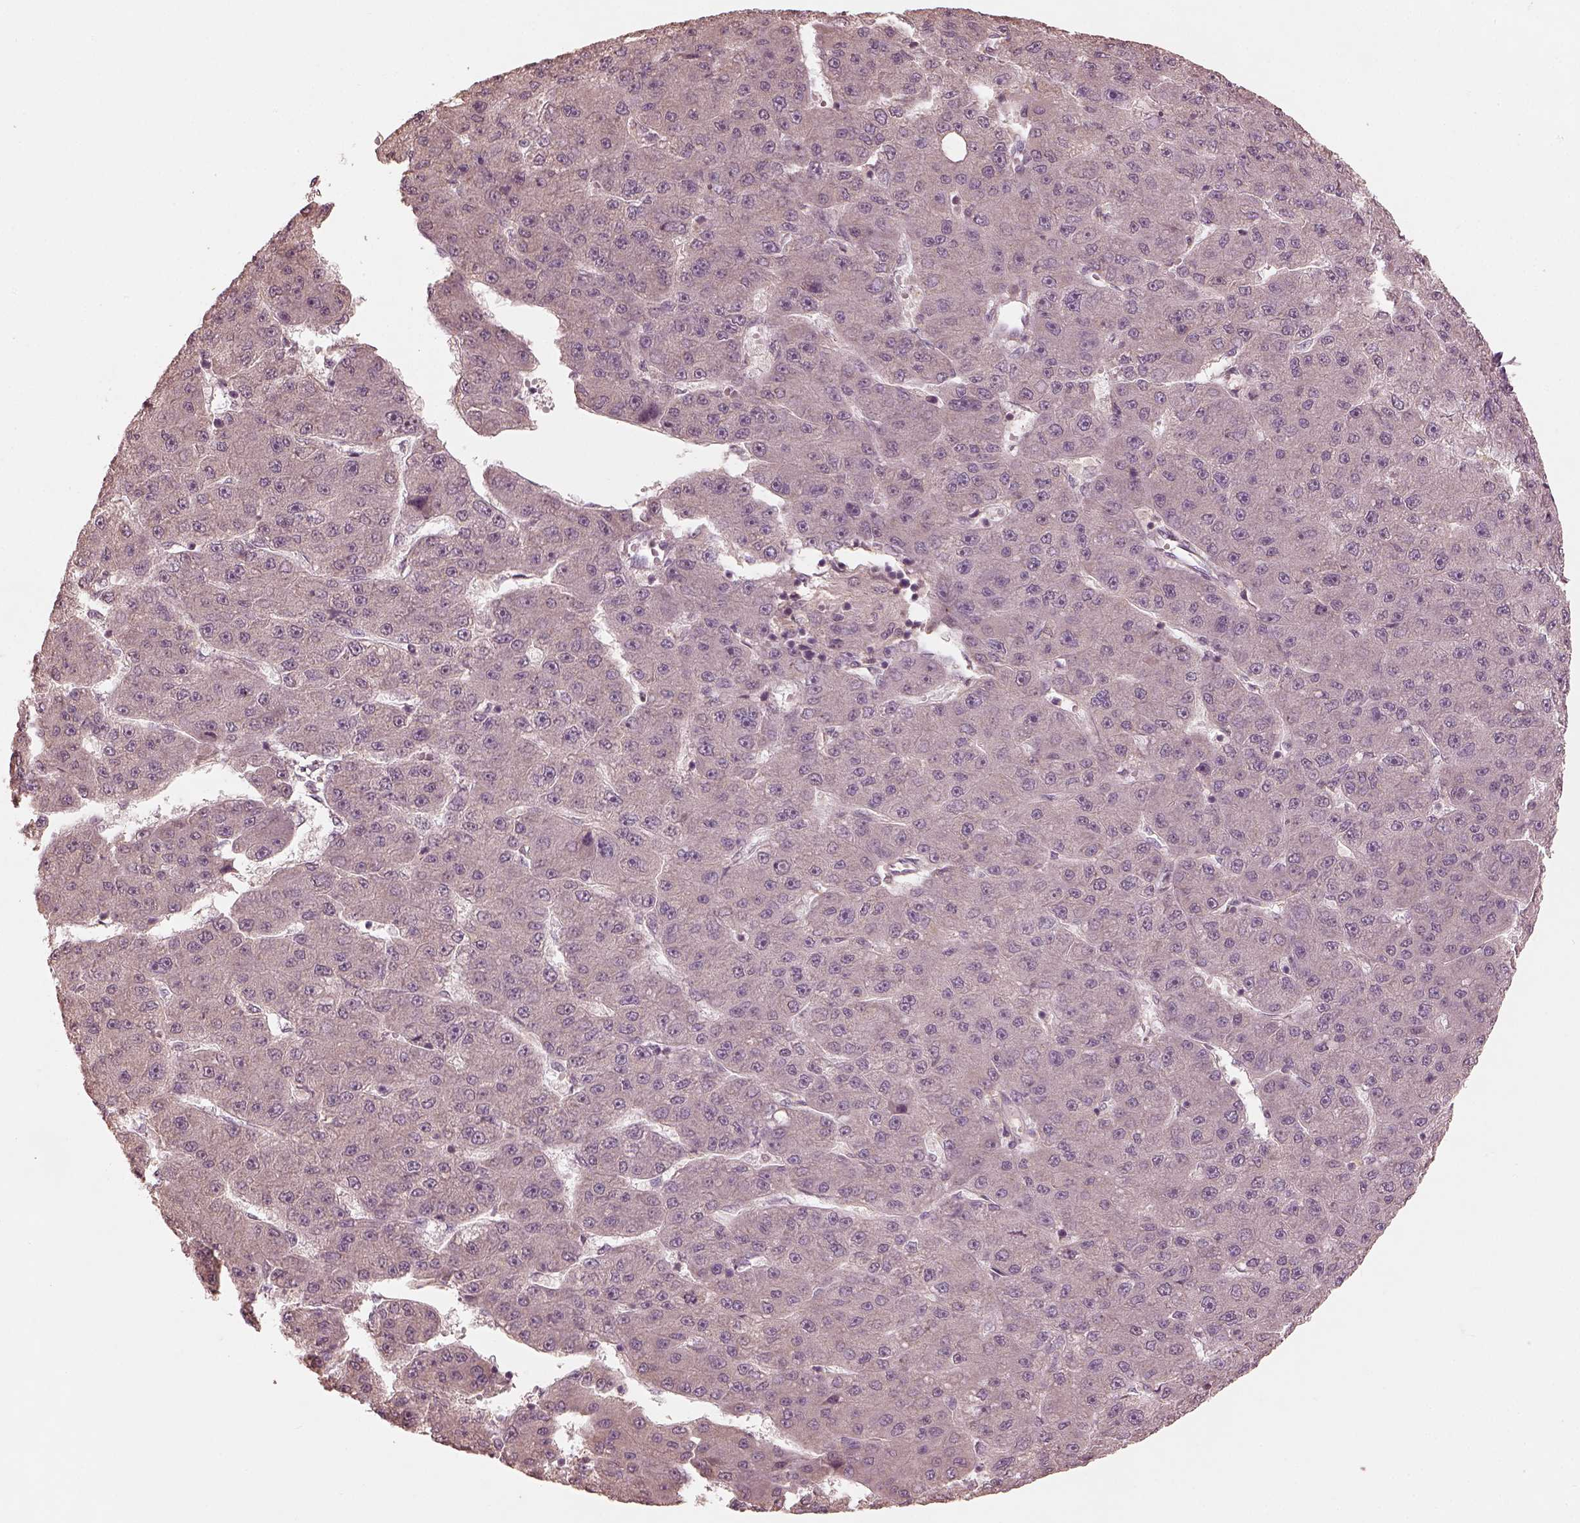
{"staining": {"intensity": "negative", "quantity": "none", "location": "none"}, "tissue": "liver cancer", "cell_type": "Tumor cells", "image_type": "cancer", "snomed": [{"axis": "morphology", "description": "Carcinoma, Hepatocellular, NOS"}, {"axis": "topography", "description": "Liver"}], "caption": "Protein analysis of liver hepatocellular carcinoma displays no significant positivity in tumor cells.", "gene": "CALR3", "patient": {"sex": "male", "age": 67}}